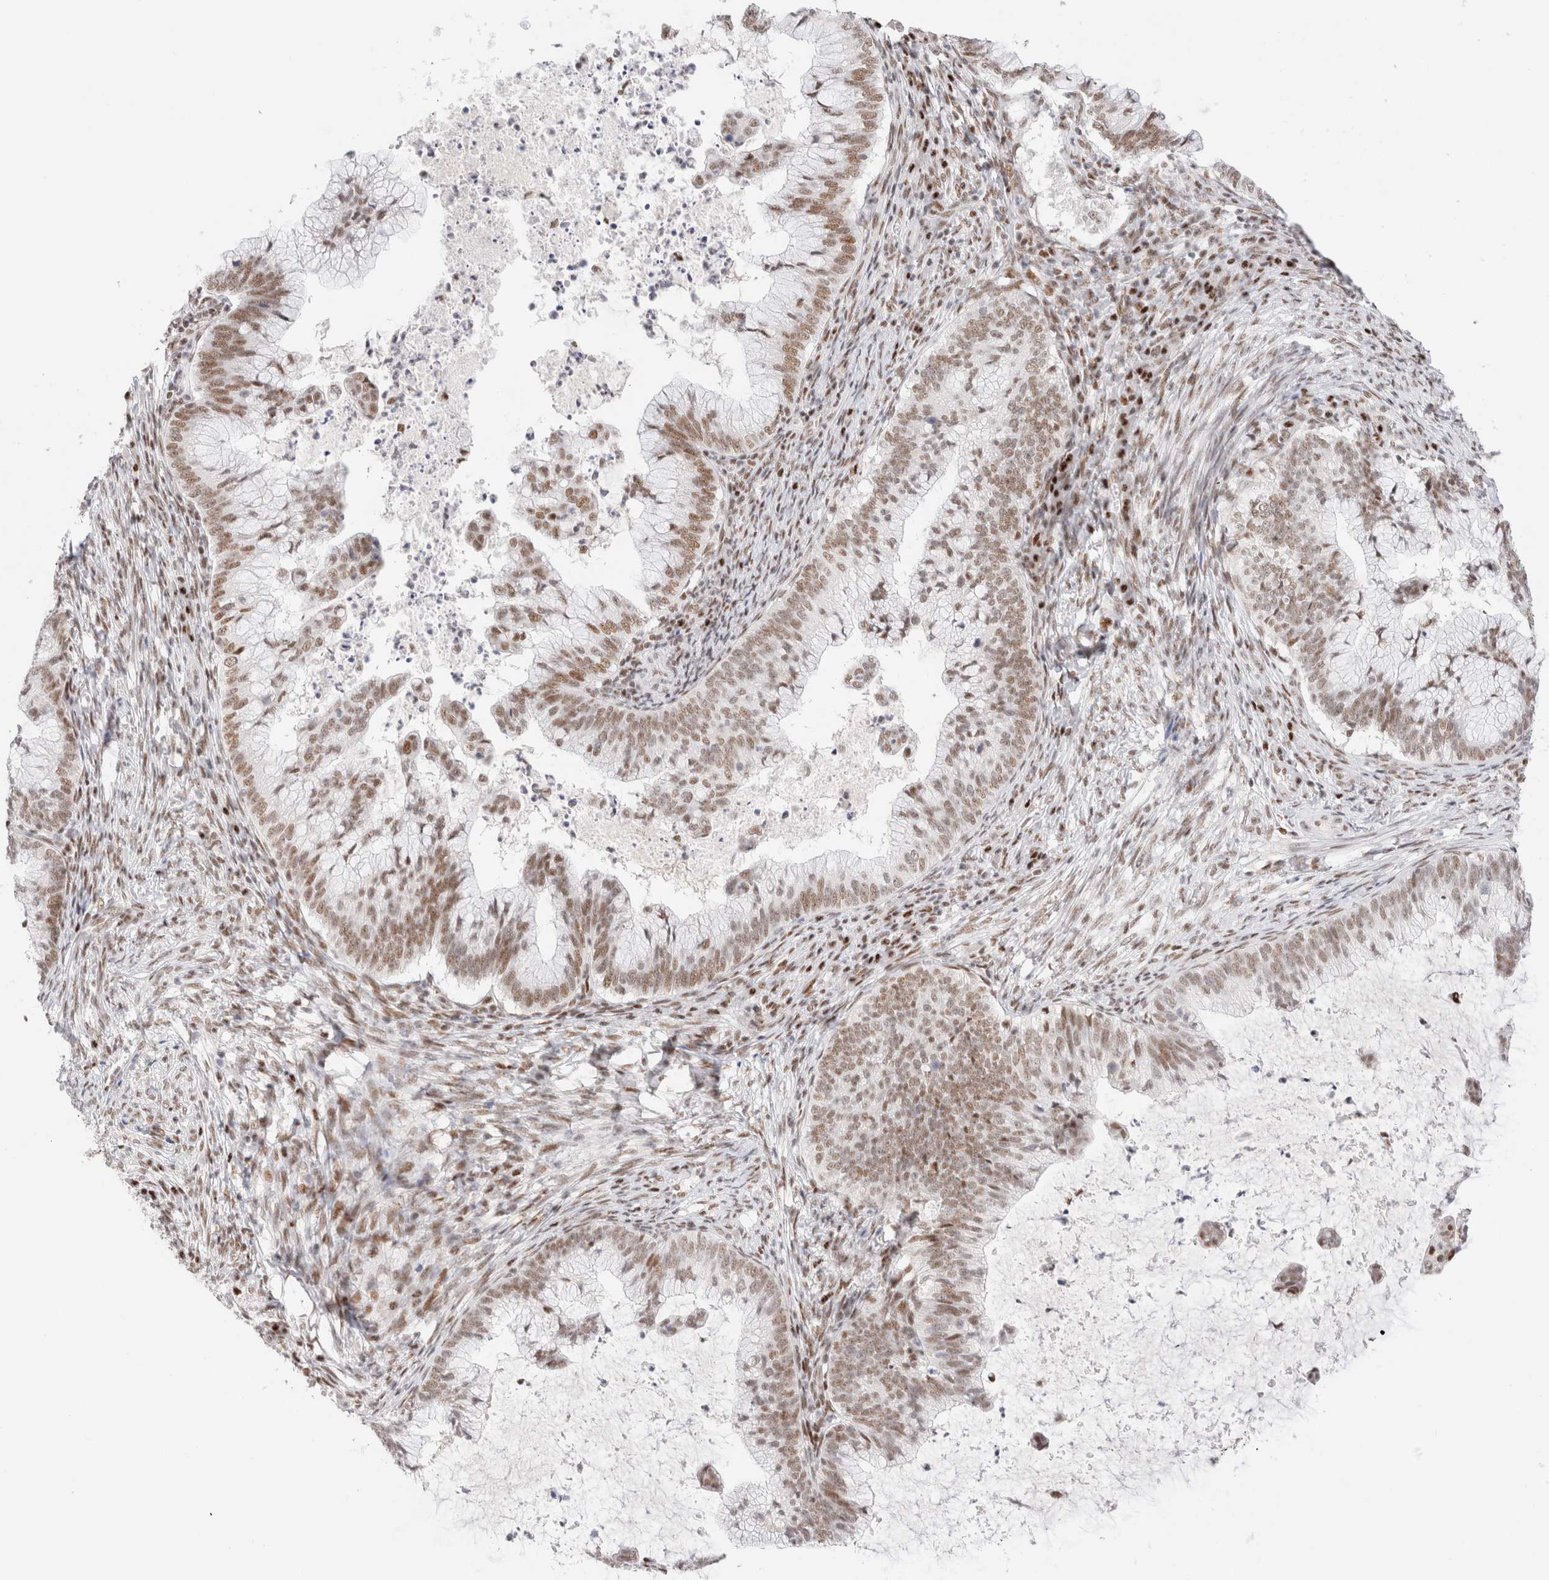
{"staining": {"intensity": "weak", "quantity": ">75%", "location": "nuclear"}, "tissue": "cervical cancer", "cell_type": "Tumor cells", "image_type": "cancer", "snomed": [{"axis": "morphology", "description": "Adenocarcinoma, NOS"}, {"axis": "topography", "description": "Cervix"}], "caption": "Human cervical adenocarcinoma stained with a protein marker reveals weak staining in tumor cells.", "gene": "ZNF282", "patient": {"sex": "female", "age": 36}}